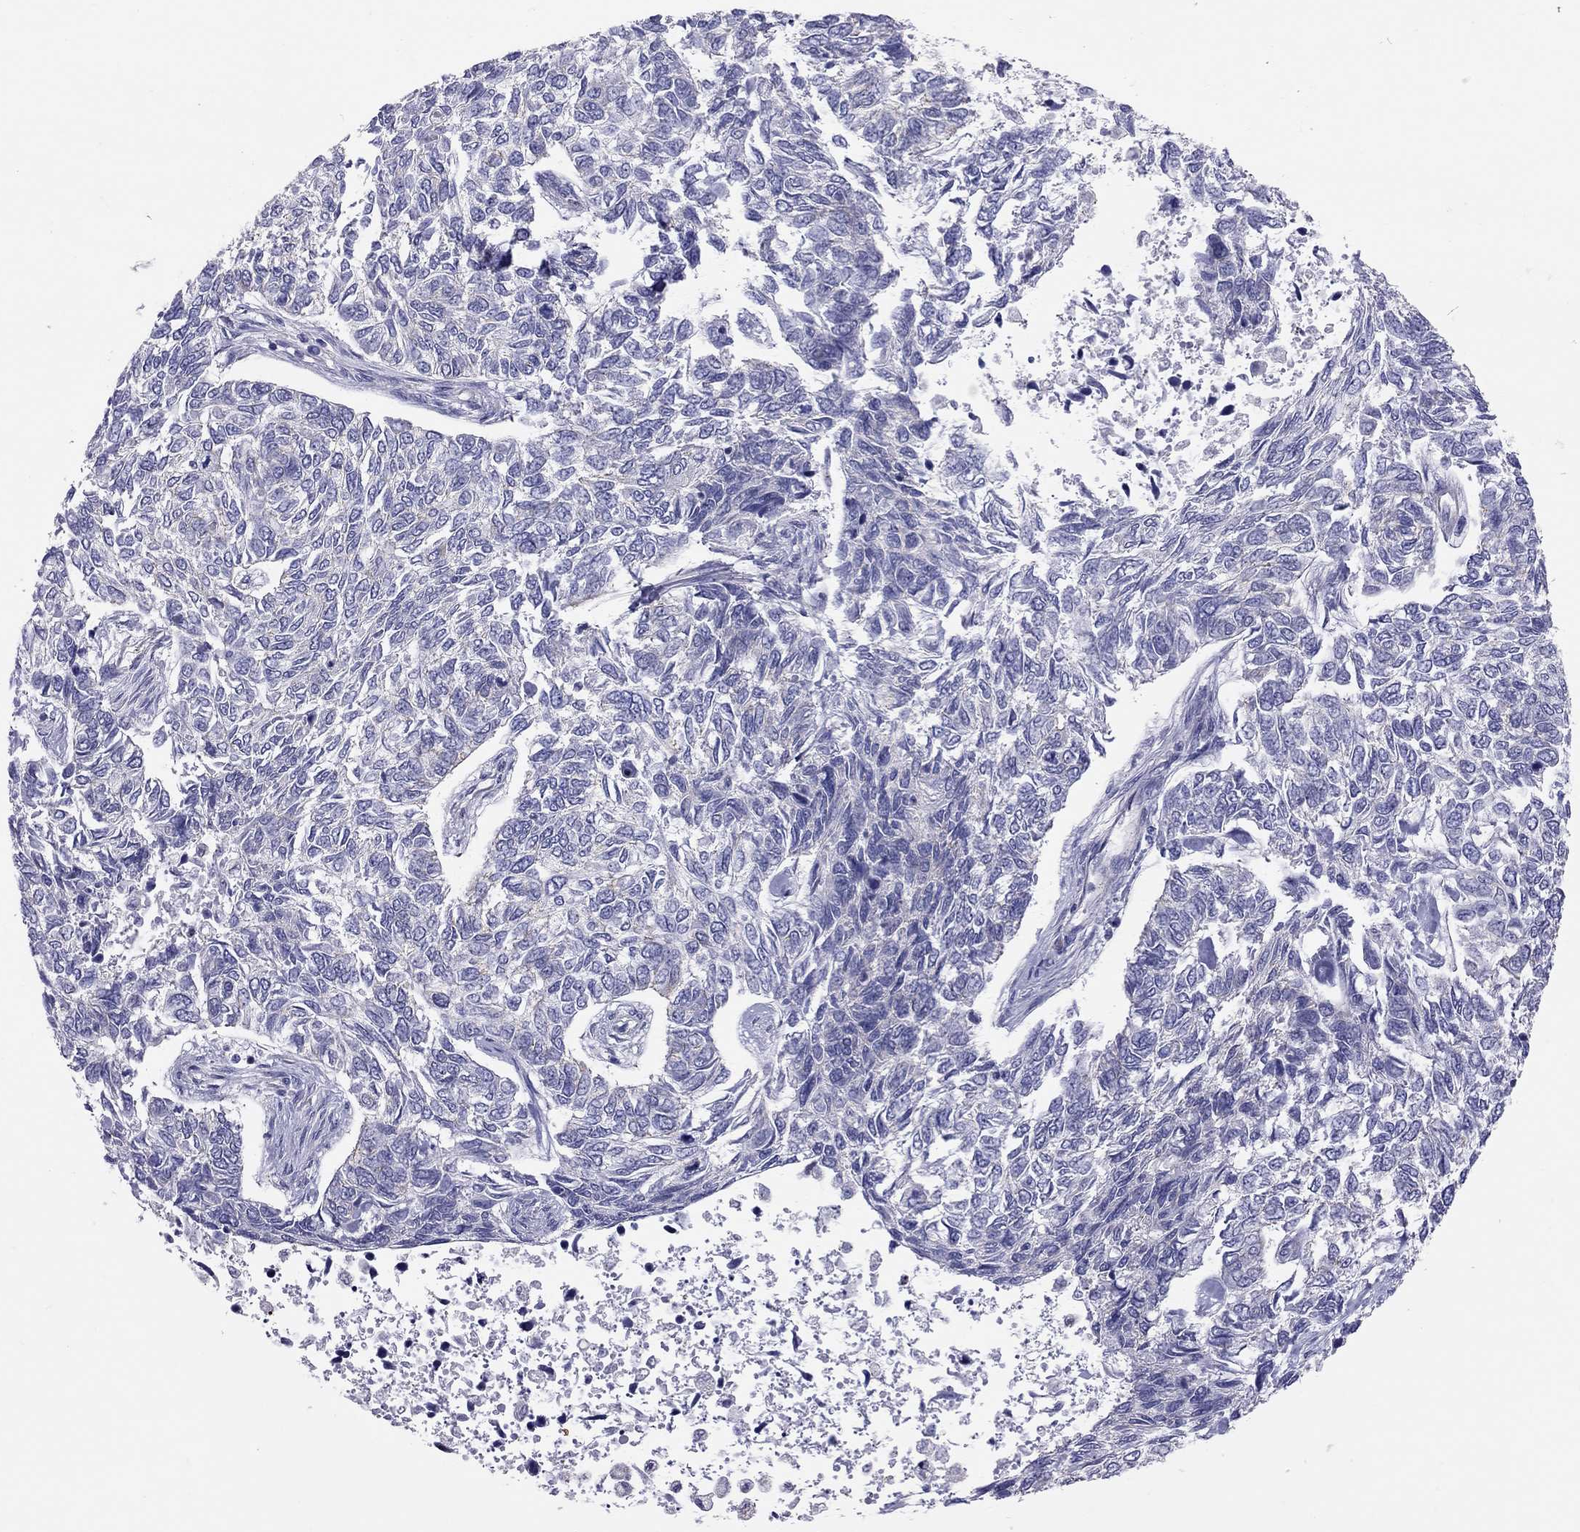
{"staining": {"intensity": "negative", "quantity": "none", "location": "none"}, "tissue": "skin cancer", "cell_type": "Tumor cells", "image_type": "cancer", "snomed": [{"axis": "morphology", "description": "Basal cell carcinoma"}, {"axis": "topography", "description": "Skin"}], "caption": "Immunohistochemistry (IHC) photomicrograph of skin basal cell carcinoma stained for a protein (brown), which demonstrates no positivity in tumor cells.", "gene": "FRMD1", "patient": {"sex": "female", "age": 65}}